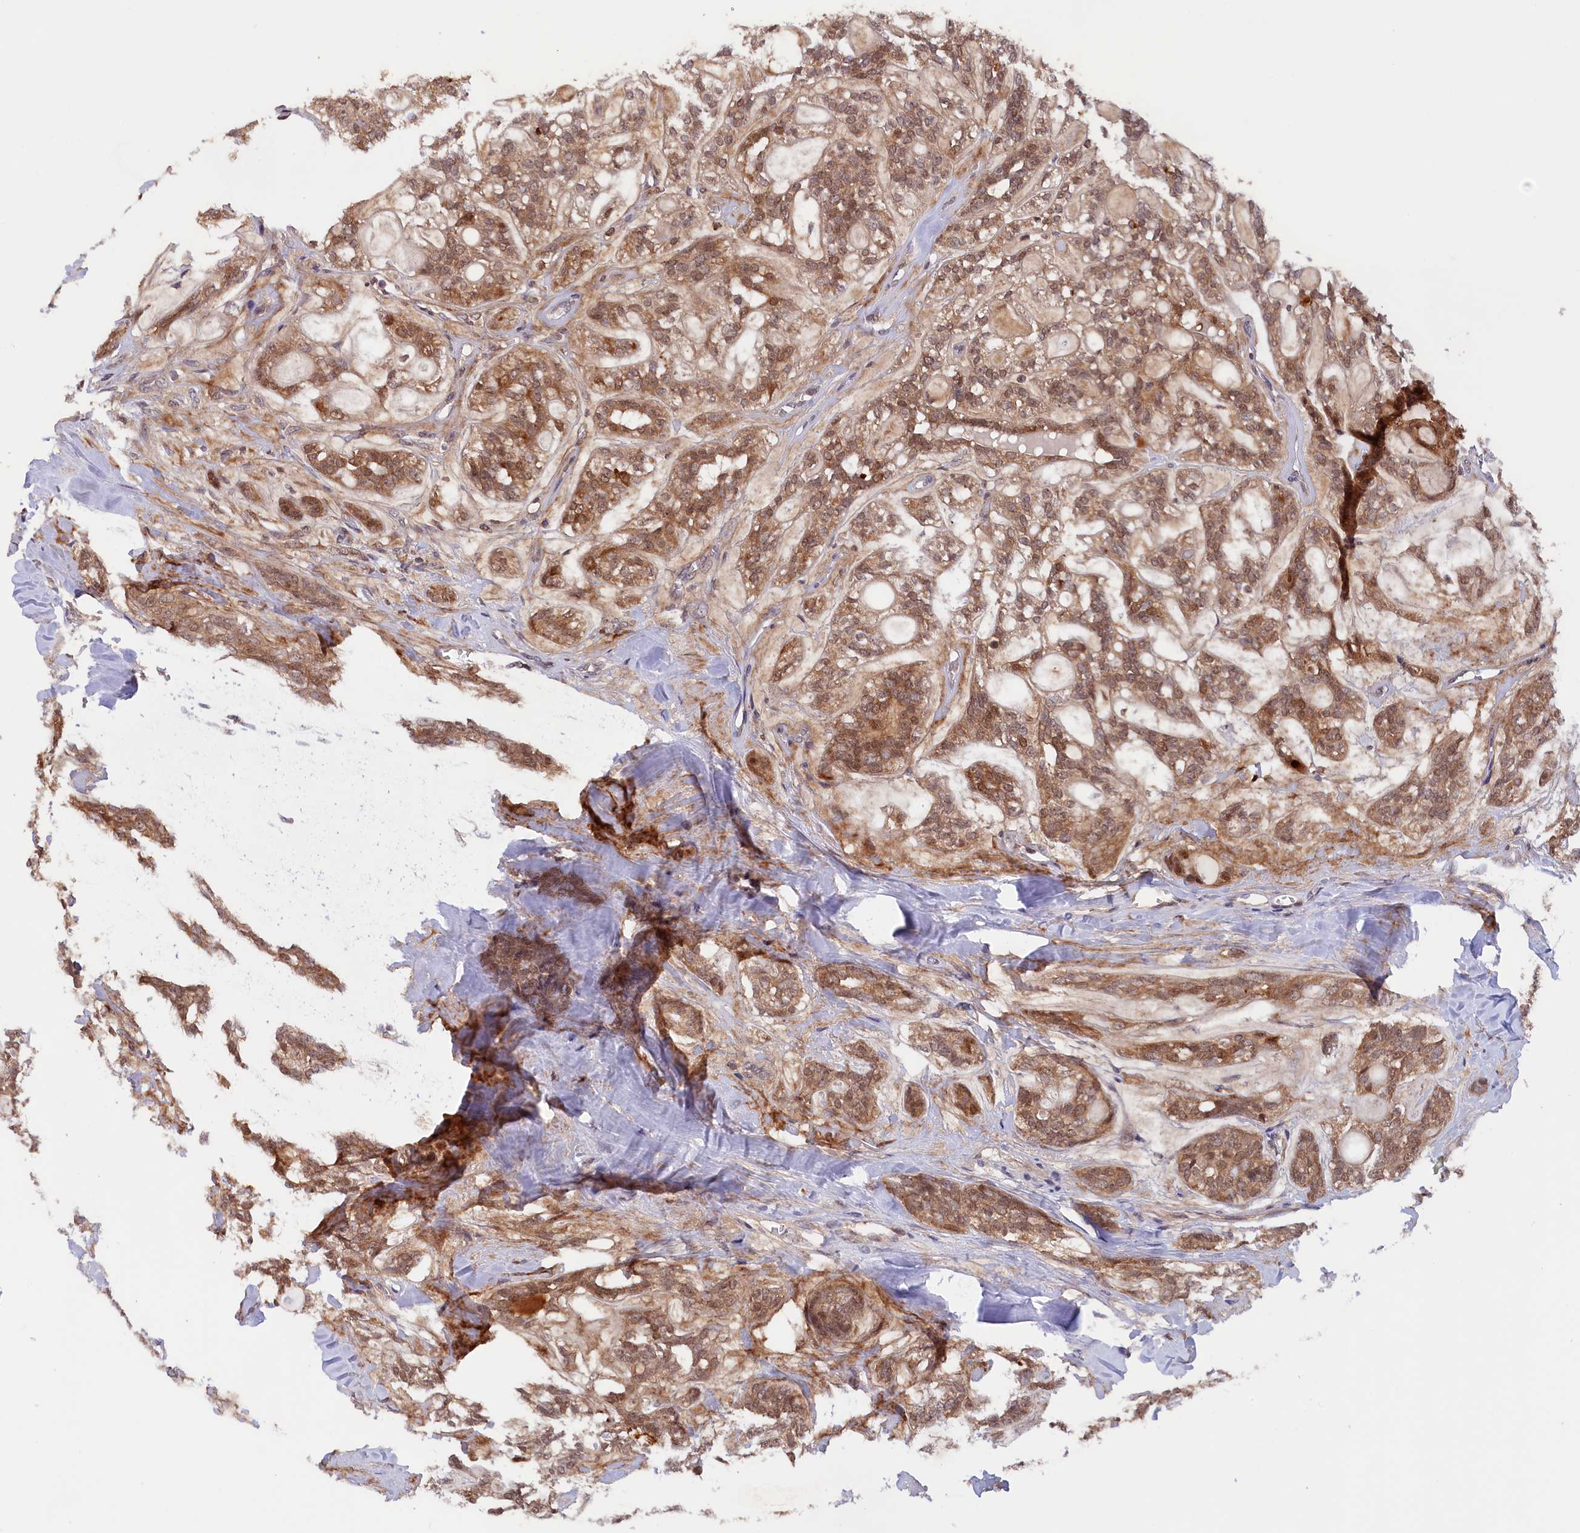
{"staining": {"intensity": "moderate", "quantity": ">75%", "location": "cytoplasmic/membranous,nuclear"}, "tissue": "head and neck cancer", "cell_type": "Tumor cells", "image_type": "cancer", "snomed": [{"axis": "morphology", "description": "Adenocarcinoma, NOS"}, {"axis": "topography", "description": "Head-Neck"}], "caption": "IHC micrograph of human head and neck cancer stained for a protein (brown), which demonstrates medium levels of moderate cytoplasmic/membranous and nuclear staining in approximately >75% of tumor cells.", "gene": "JPT2", "patient": {"sex": "male", "age": 66}}